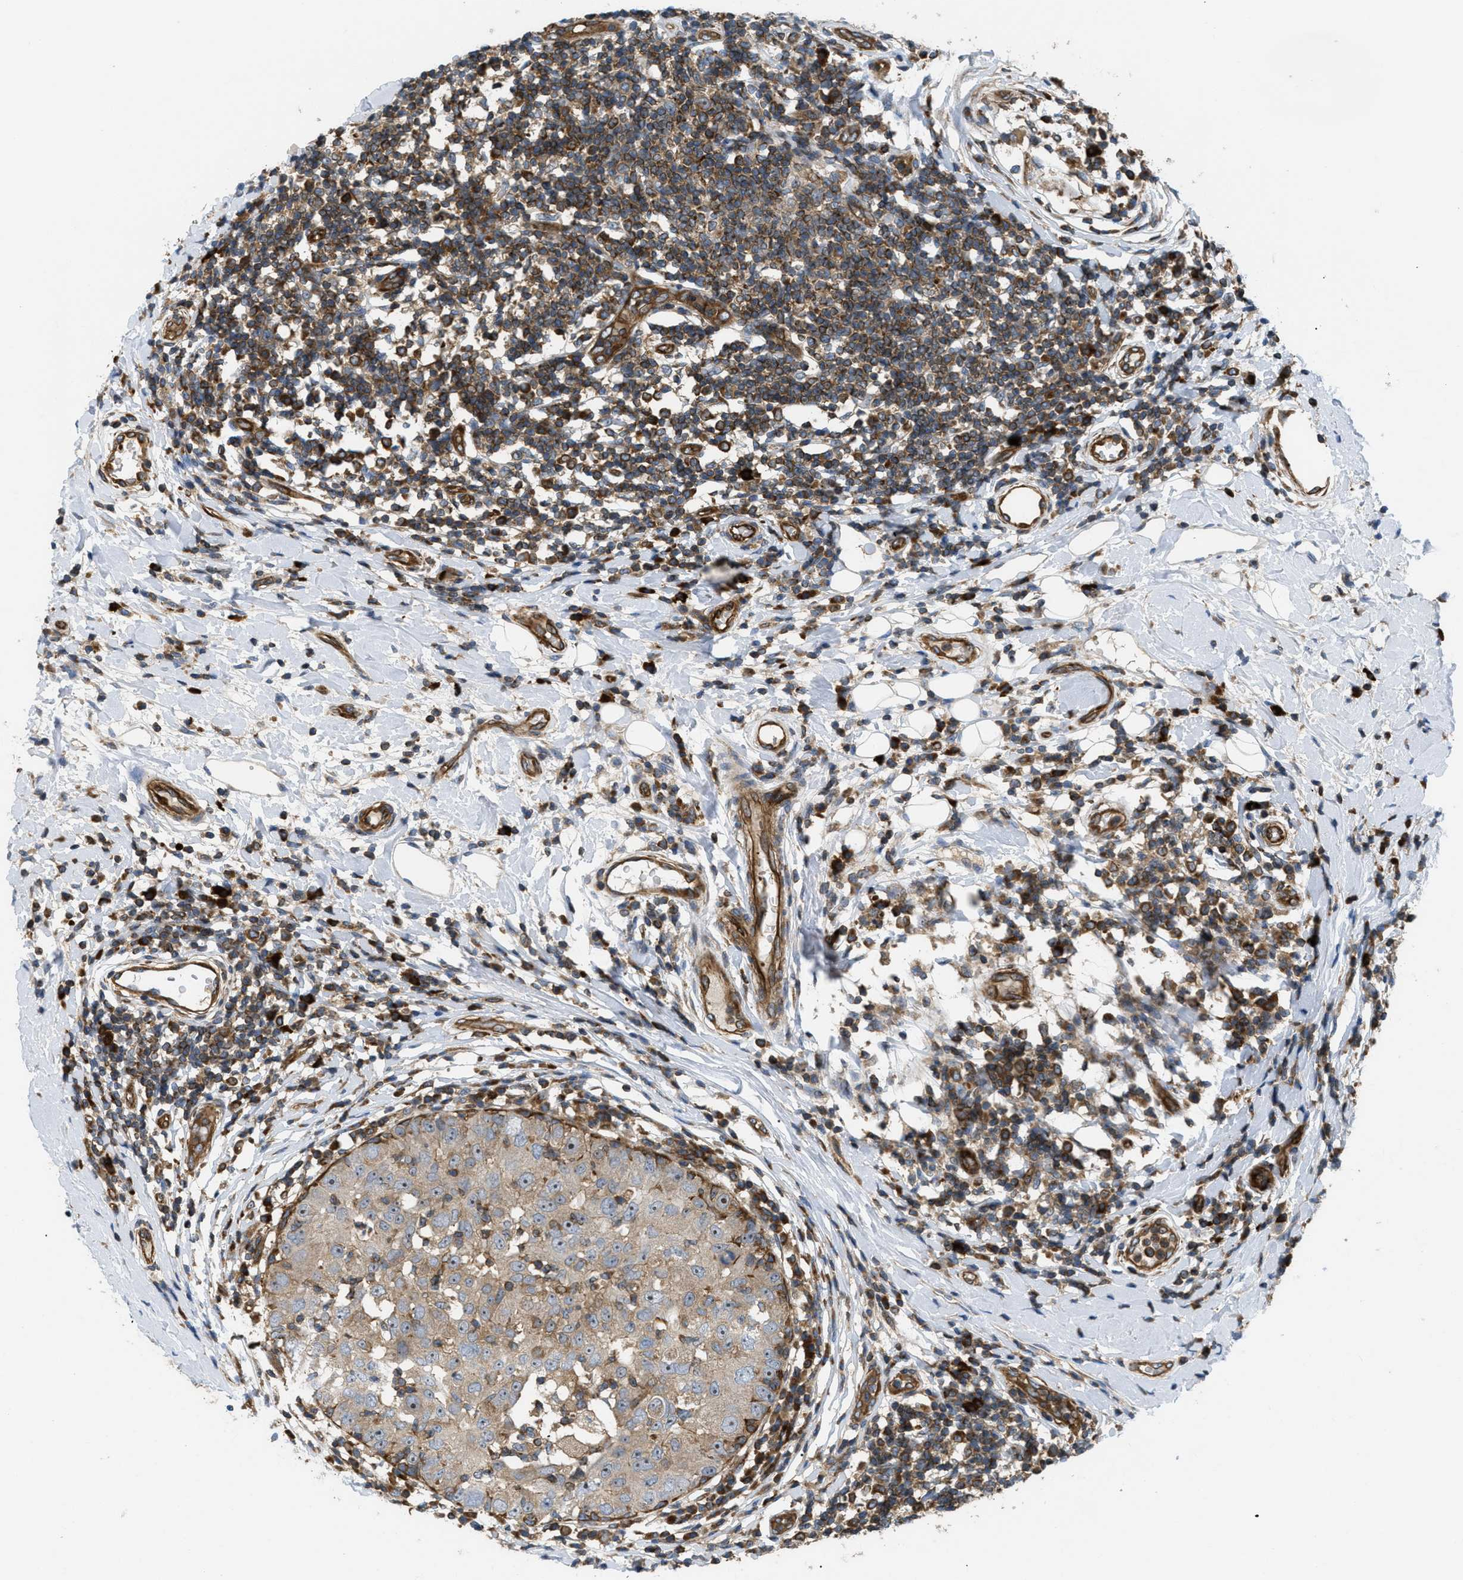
{"staining": {"intensity": "moderate", "quantity": ">75%", "location": "cytoplasmic/membranous,nuclear"}, "tissue": "breast cancer", "cell_type": "Tumor cells", "image_type": "cancer", "snomed": [{"axis": "morphology", "description": "Duct carcinoma"}, {"axis": "topography", "description": "Breast"}], "caption": "Immunohistochemical staining of breast cancer (invasive ductal carcinoma) displays moderate cytoplasmic/membranous and nuclear protein positivity in approximately >75% of tumor cells.", "gene": "ATP2A3", "patient": {"sex": "female", "age": 27}}